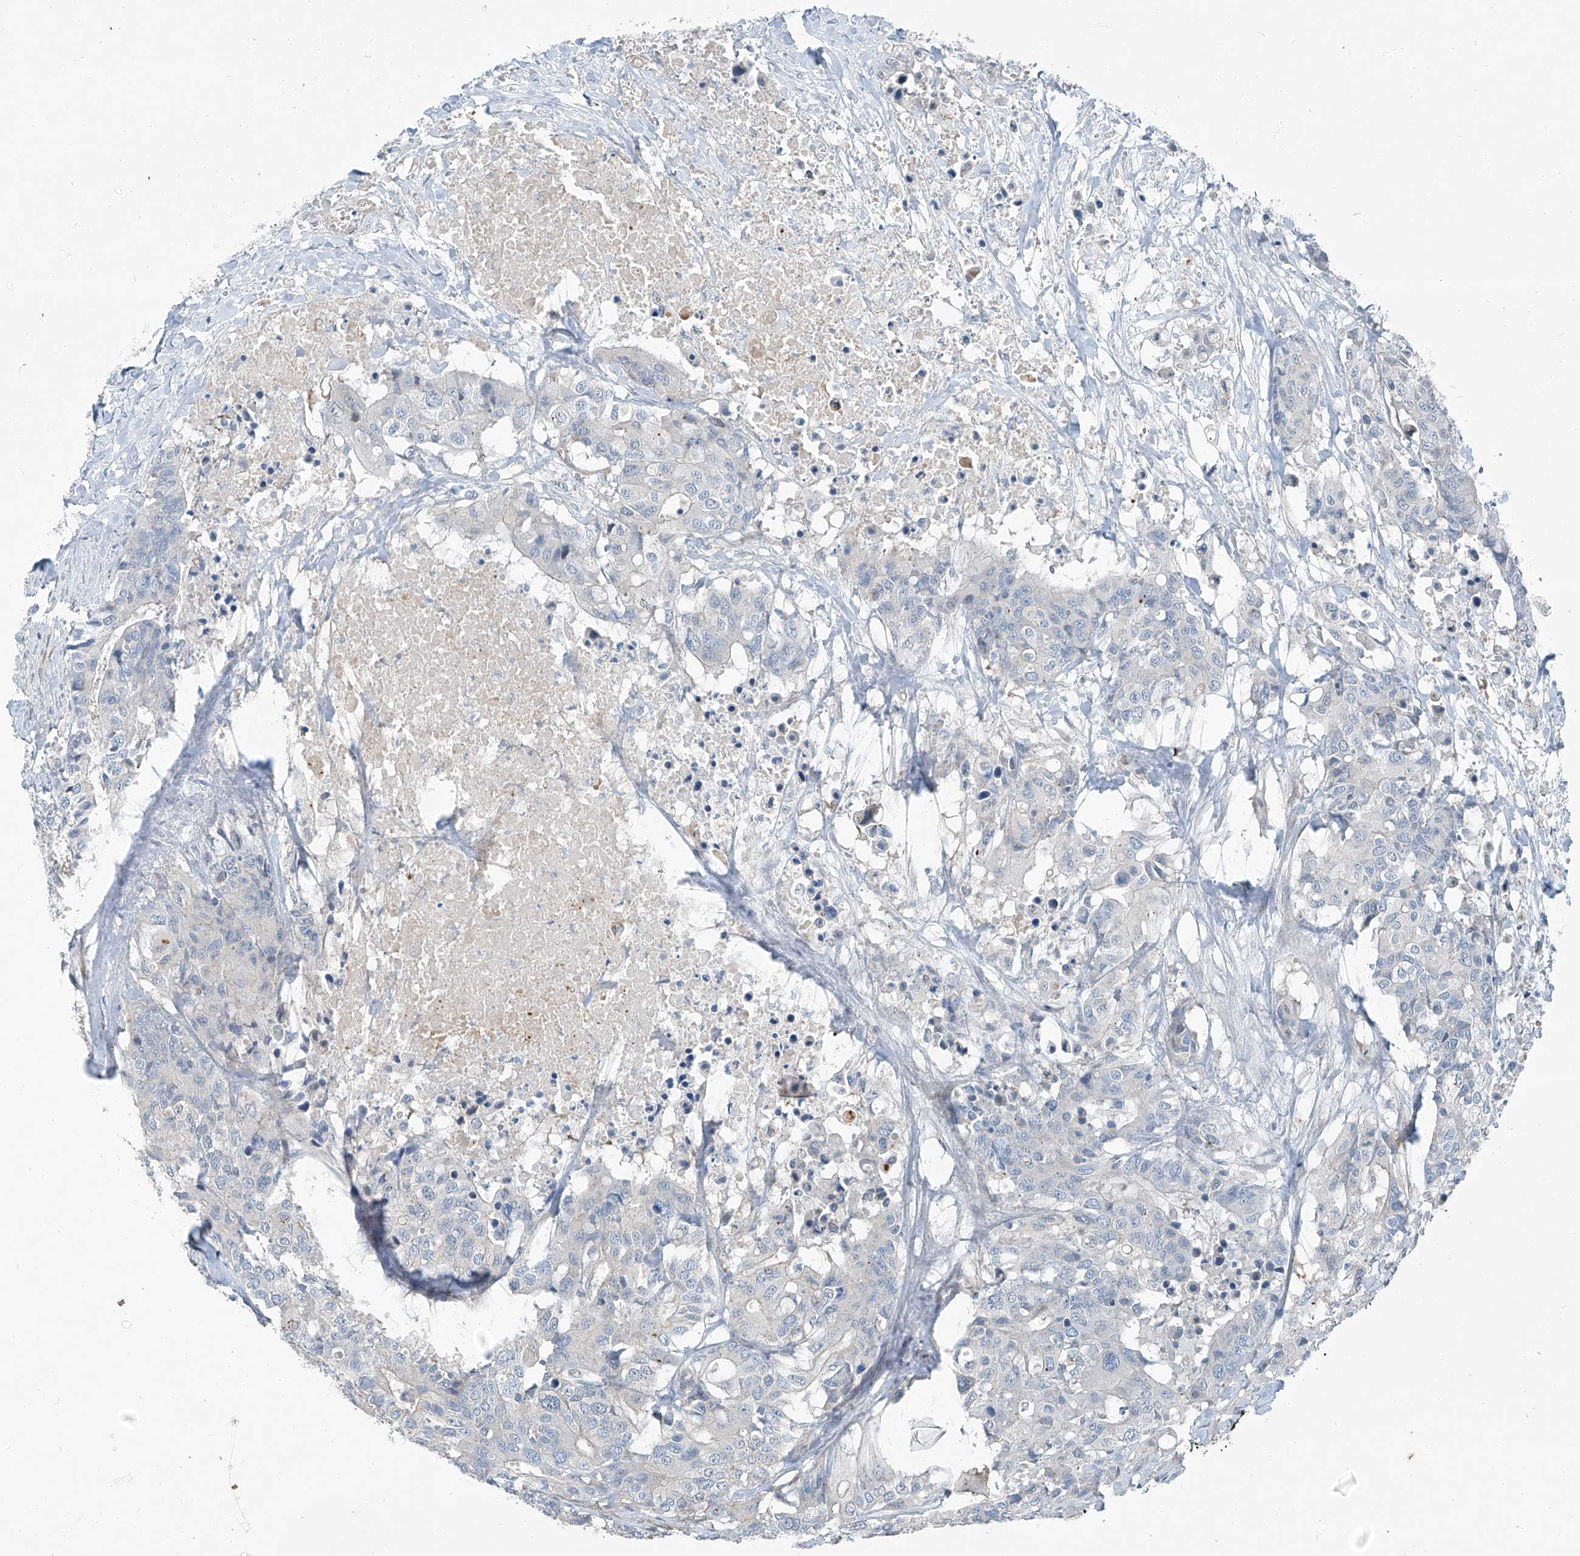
{"staining": {"intensity": "negative", "quantity": "none", "location": "none"}, "tissue": "colorectal cancer", "cell_type": "Tumor cells", "image_type": "cancer", "snomed": [{"axis": "morphology", "description": "Adenocarcinoma, NOS"}, {"axis": "topography", "description": "Colon"}], "caption": "Tumor cells show no significant expression in colorectal cancer (adenocarcinoma).", "gene": "TNS2", "patient": {"sex": "male", "age": 77}}